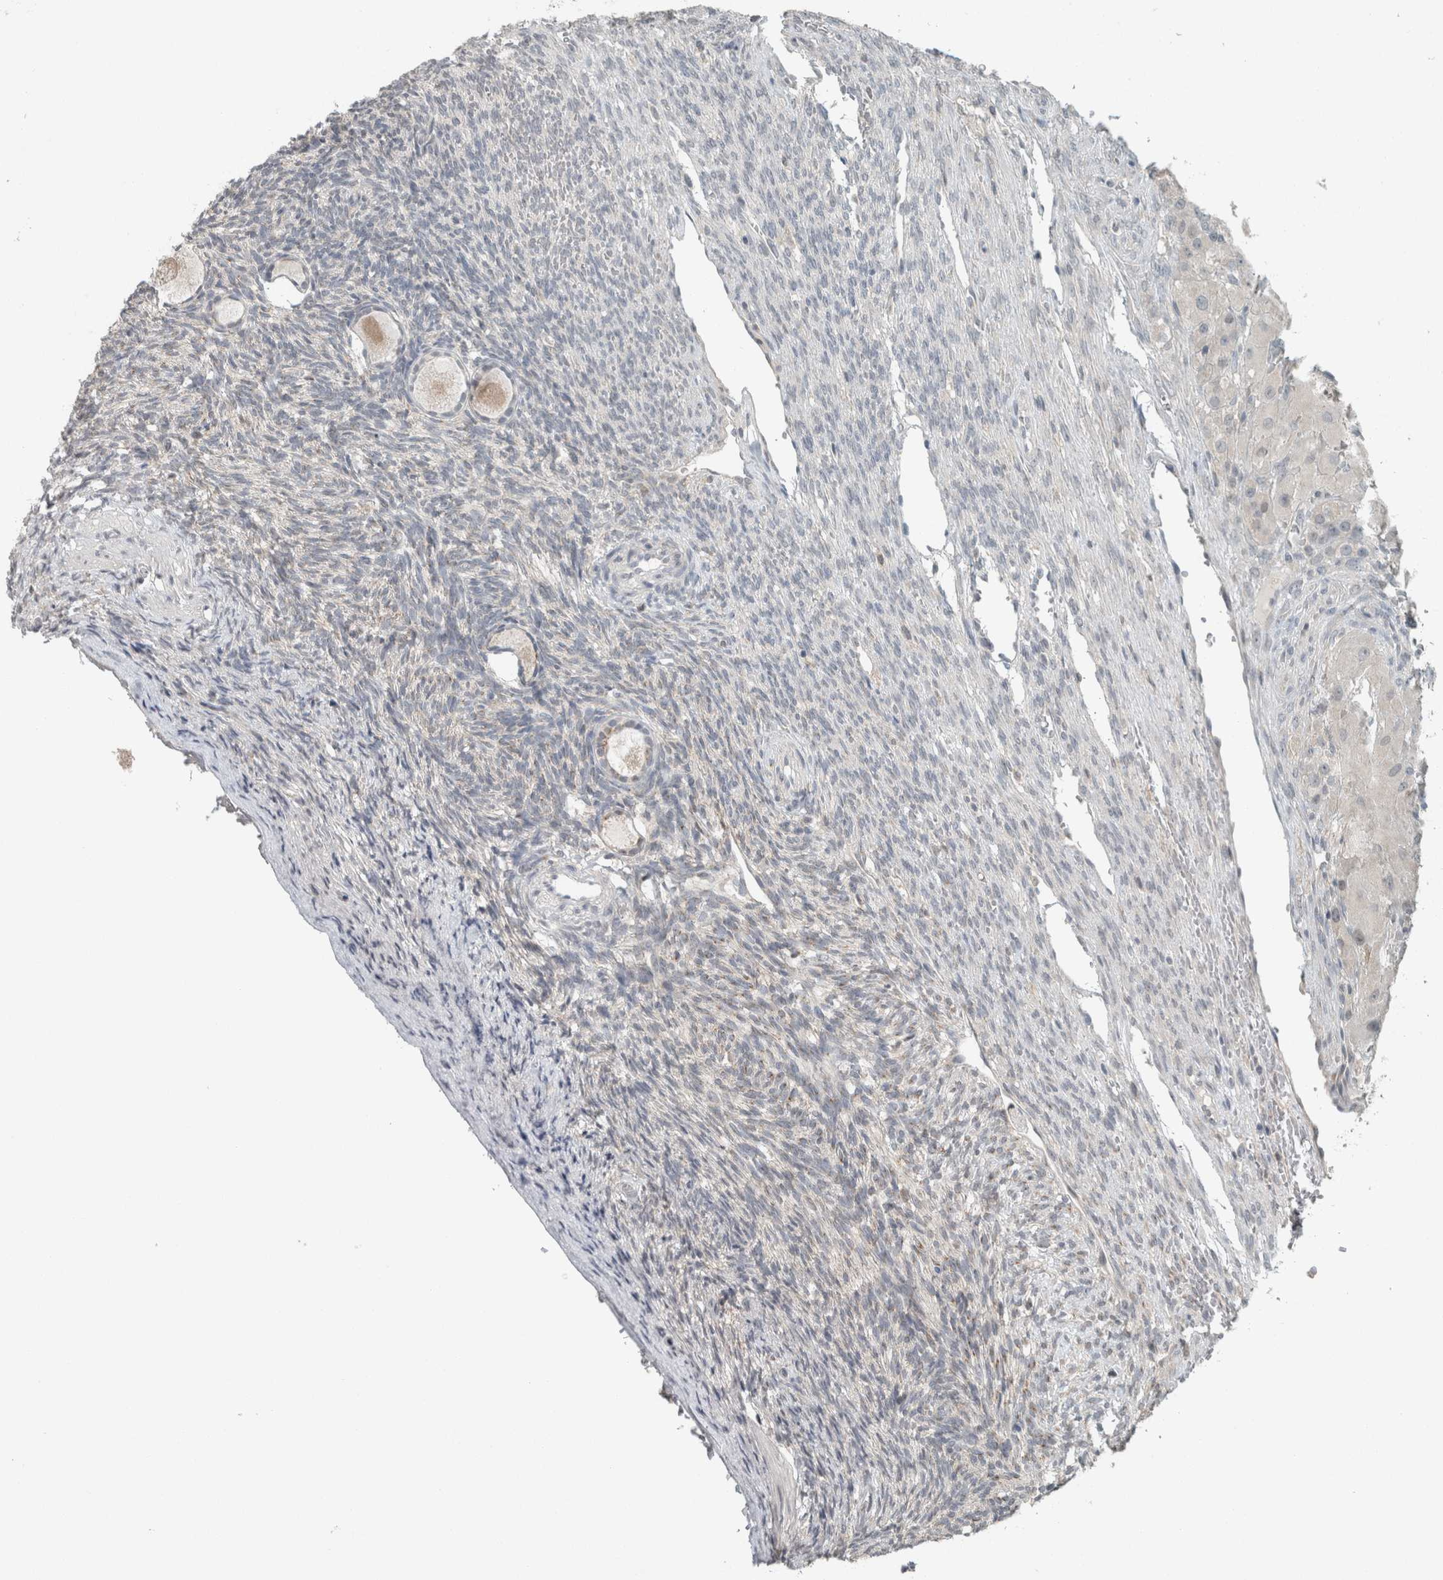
{"staining": {"intensity": "weak", "quantity": "25%-75%", "location": "cytoplasmic/membranous"}, "tissue": "ovary", "cell_type": "Follicle cells", "image_type": "normal", "snomed": [{"axis": "morphology", "description": "Normal tissue, NOS"}, {"axis": "topography", "description": "Ovary"}], "caption": "Protein staining exhibits weak cytoplasmic/membranous positivity in about 25%-75% of follicle cells in benign ovary. (DAB = brown stain, brightfield microscopy at high magnification).", "gene": "TRIT1", "patient": {"sex": "female", "age": 34}}